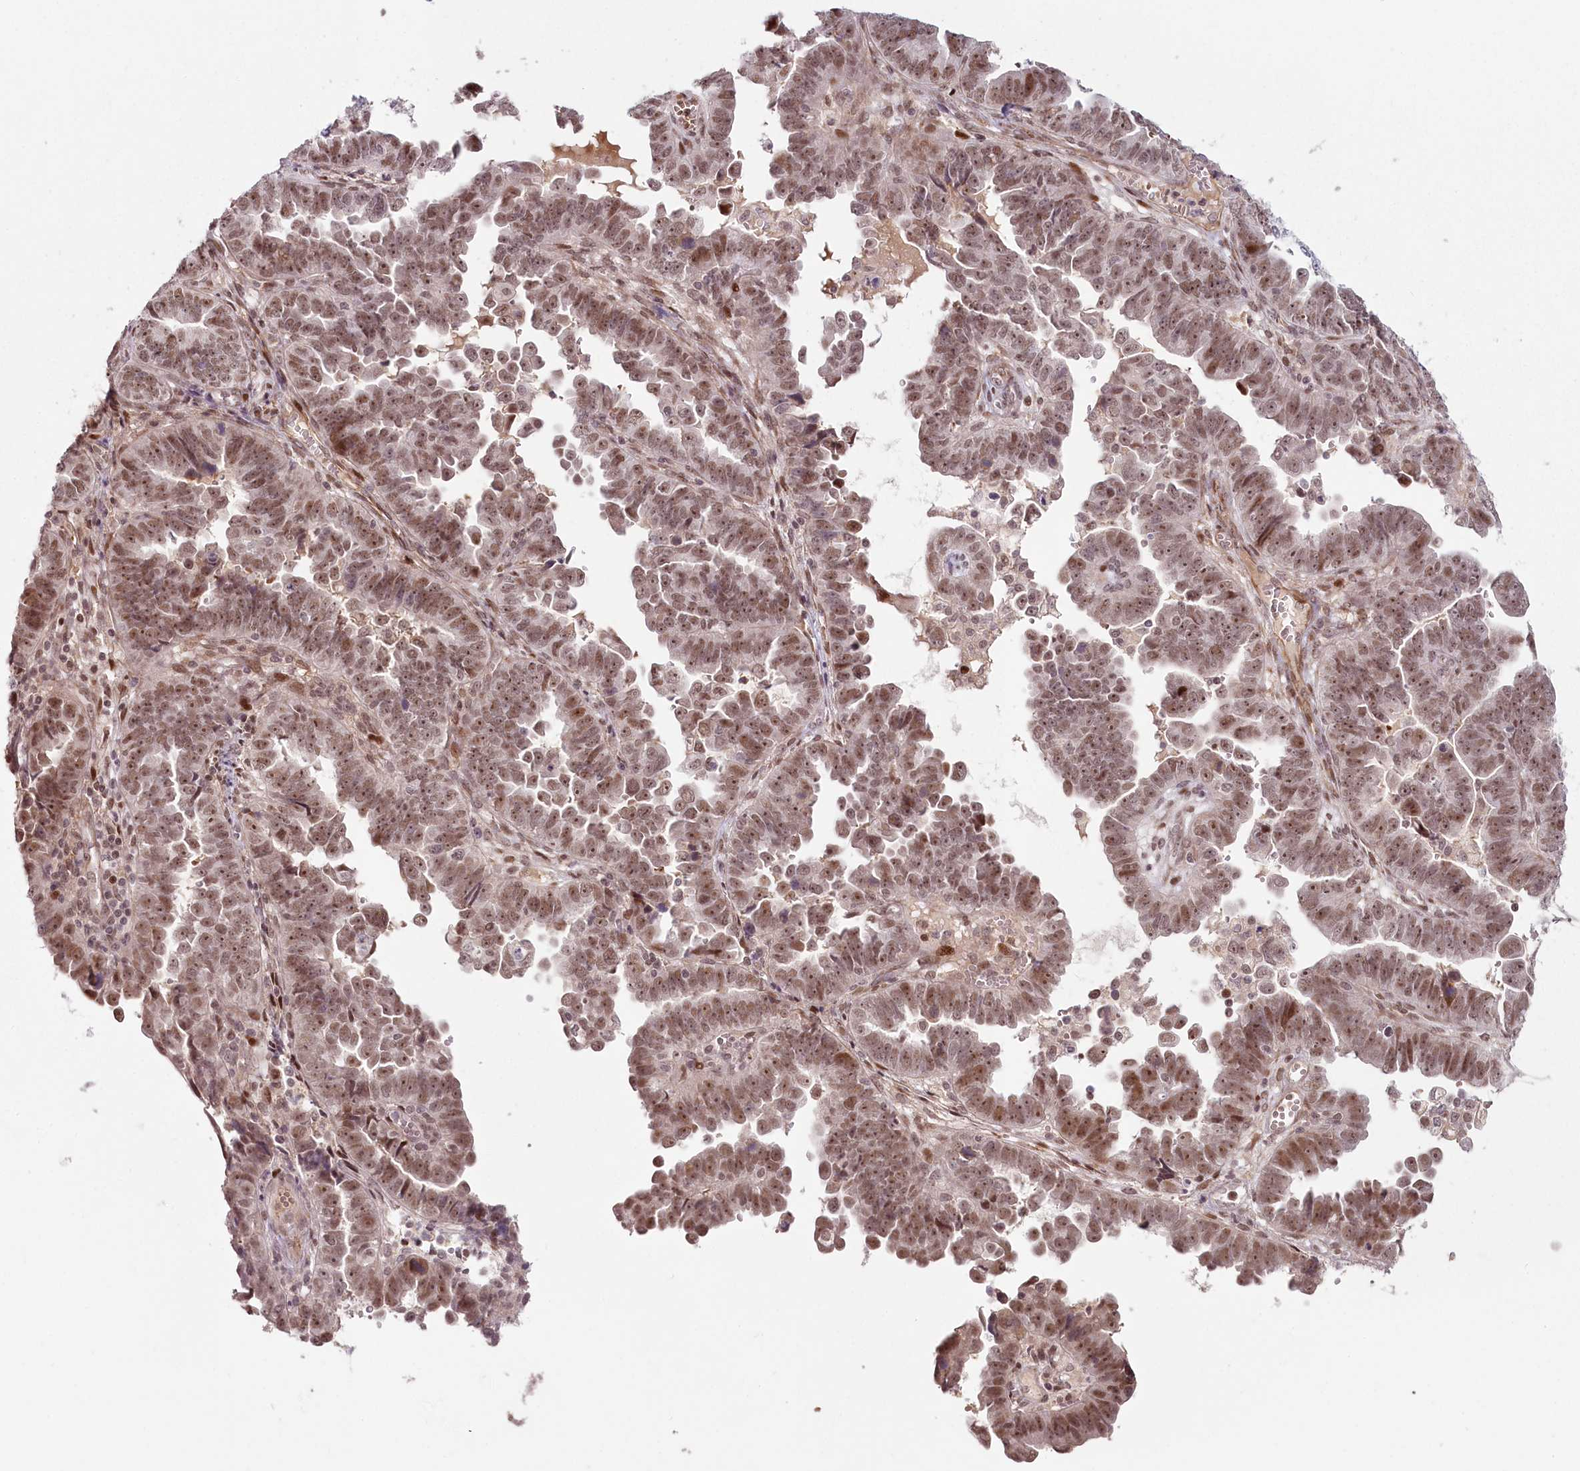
{"staining": {"intensity": "moderate", "quantity": ">75%", "location": "nuclear"}, "tissue": "endometrial cancer", "cell_type": "Tumor cells", "image_type": "cancer", "snomed": [{"axis": "morphology", "description": "Adenocarcinoma, NOS"}, {"axis": "topography", "description": "Endometrium"}], "caption": "Endometrial cancer (adenocarcinoma) stained with a protein marker displays moderate staining in tumor cells.", "gene": "FAM204A", "patient": {"sex": "female", "age": 75}}